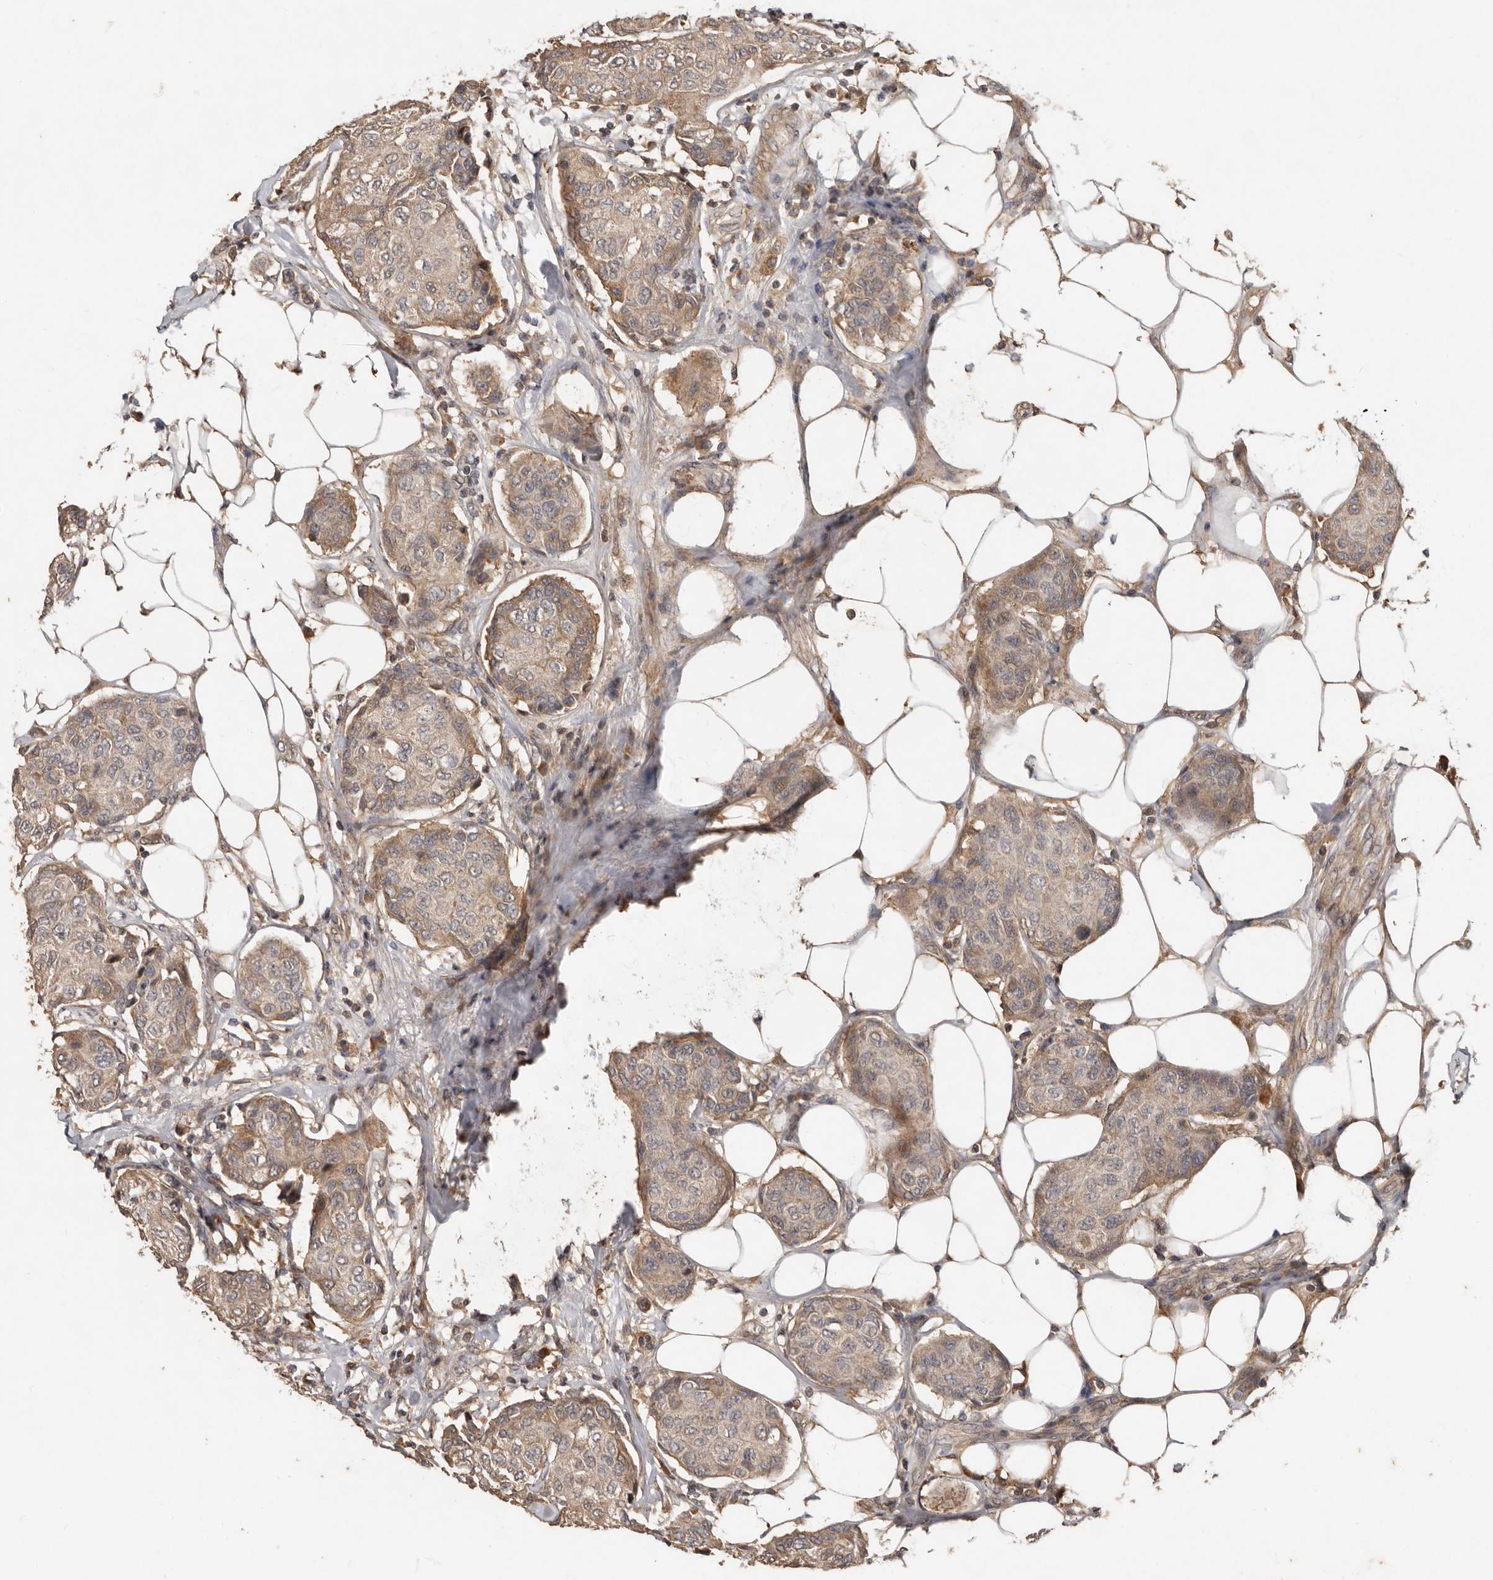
{"staining": {"intensity": "weak", "quantity": "25%-75%", "location": "cytoplasmic/membranous"}, "tissue": "breast cancer", "cell_type": "Tumor cells", "image_type": "cancer", "snomed": [{"axis": "morphology", "description": "Duct carcinoma"}, {"axis": "topography", "description": "Breast"}], "caption": "Human breast cancer stained with a protein marker demonstrates weak staining in tumor cells.", "gene": "KIF26B", "patient": {"sex": "female", "age": 80}}